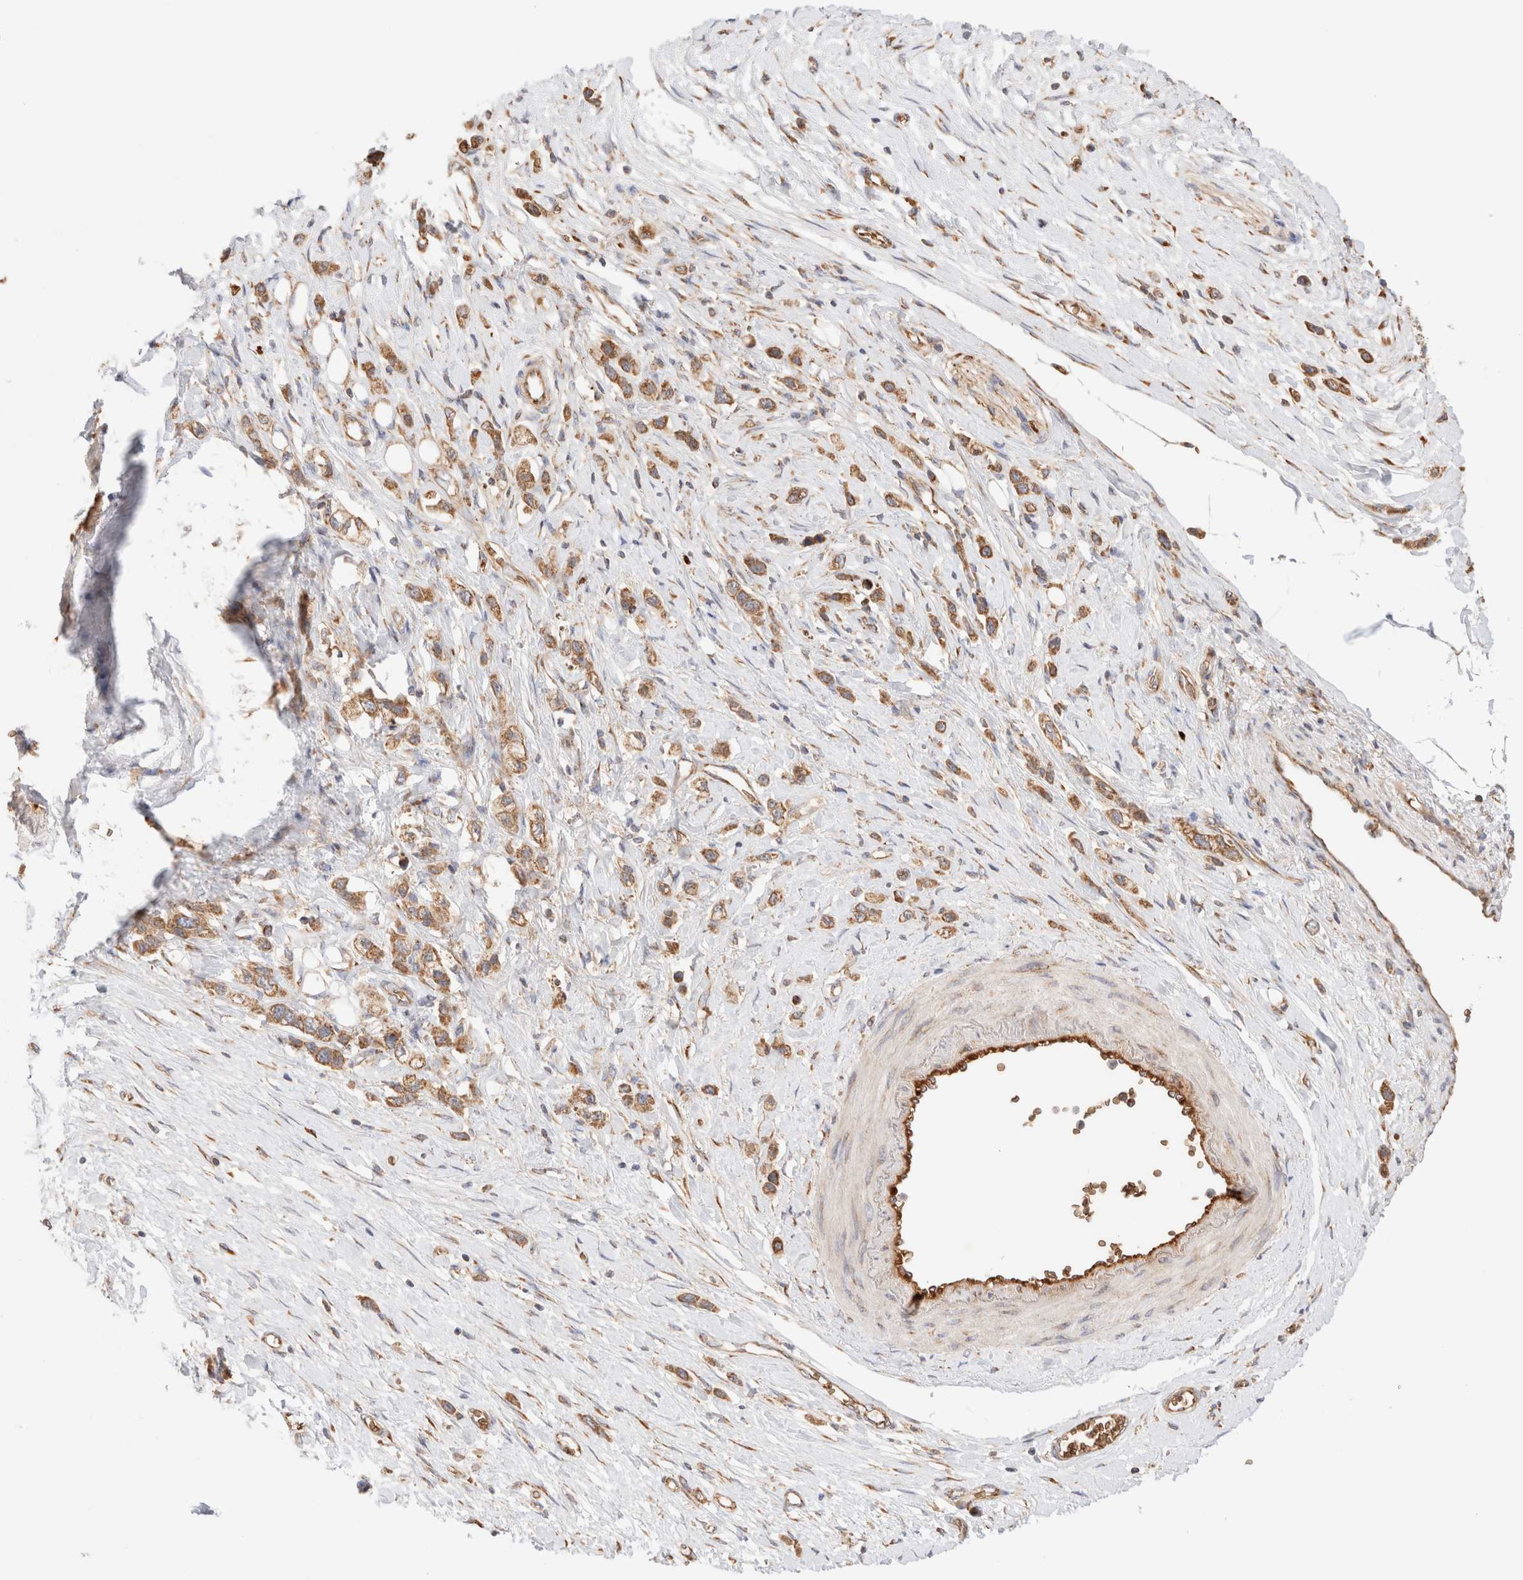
{"staining": {"intensity": "moderate", "quantity": ">75%", "location": "cytoplasmic/membranous"}, "tissue": "stomach cancer", "cell_type": "Tumor cells", "image_type": "cancer", "snomed": [{"axis": "morphology", "description": "Adenocarcinoma, NOS"}, {"axis": "topography", "description": "Stomach"}], "caption": "A photomicrograph of stomach adenocarcinoma stained for a protein displays moderate cytoplasmic/membranous brown staining in tumor cells.", "gene": "UTS2B", "patient": {"sex": "female", "age": 65}}